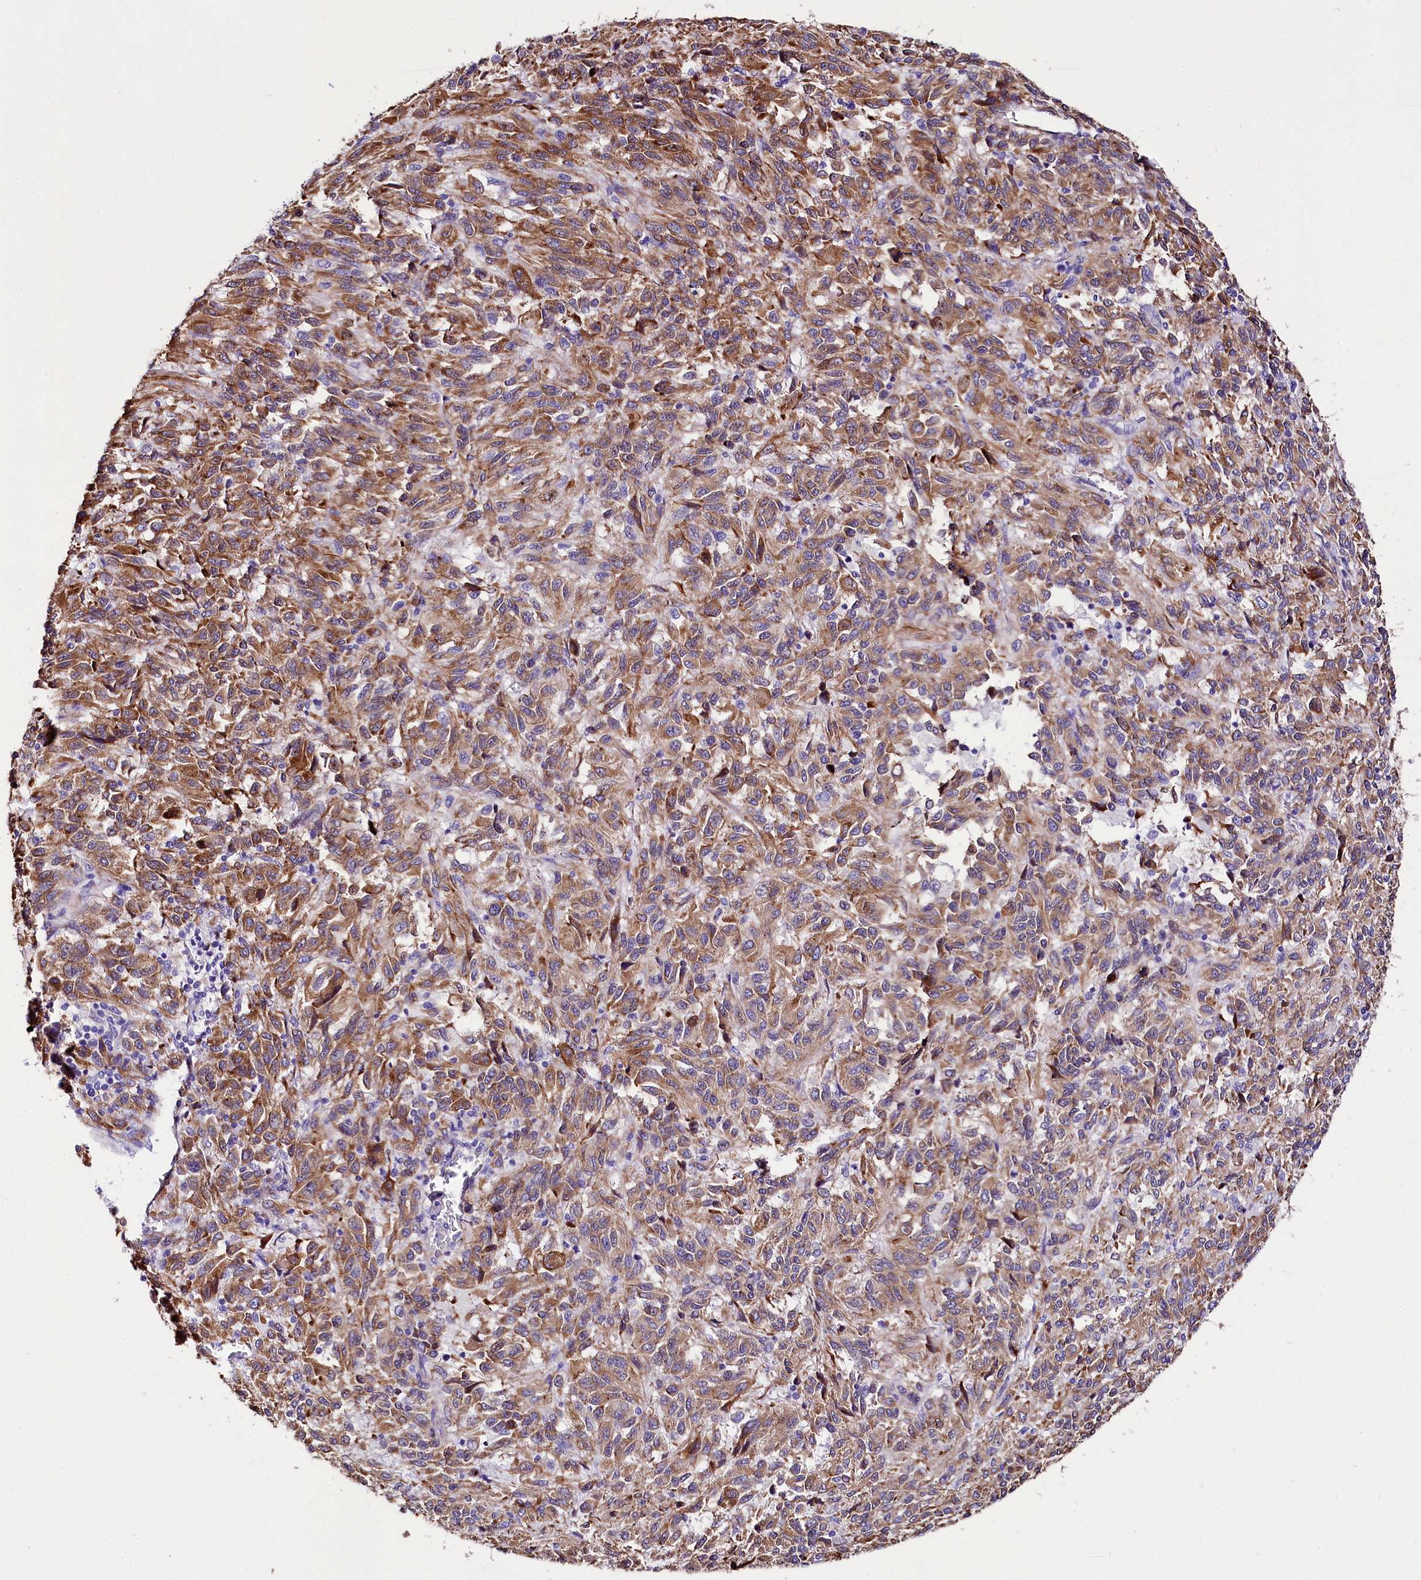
{"staining": {"intensity": "moderate", "quantity": ">75%", "location": "cytoplasmic/membranous"}, "tissue": "melanoma", "cell_type": "Tumor cells", "image_type": "cancer", "snomed": [{"axis": "morphology", "description": "Malignant melanoma, Metastatic site"}, {"axis": "topography", "description": "Lung"}], "caption": "Human malignant melanoma (metastatic site) stained with a brown dye shows moderate cytoplasmic/membranous positive positivity in approximately >75% of tumor cells.", "gene": "A2ML1", "patient": {"sex": "male", "age": 64}}